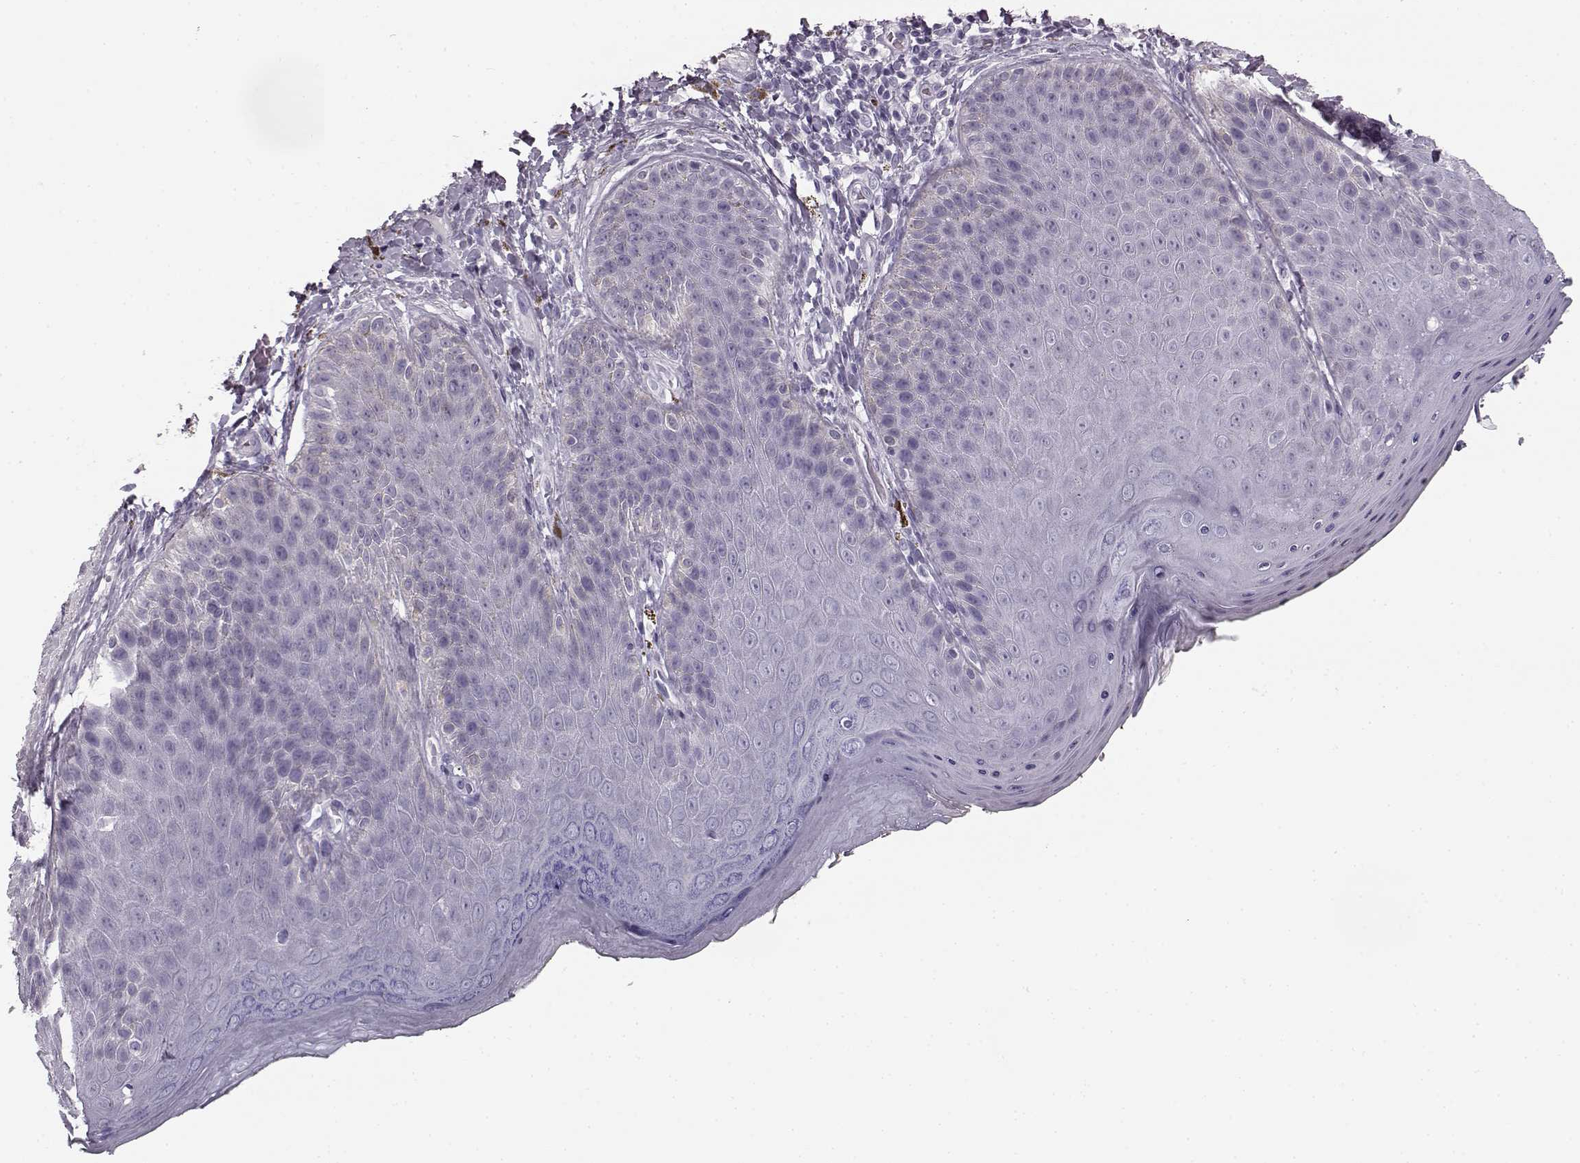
{"staining": {"intensity": "negative", "quantity": "none", "location": "none"}, "tissue": "skin", "cell_type": "Epidermal cells", "image_type": "normal", "snomed": [{"axis": "morphology", "description": "Normal tissue, NOS"}, {"axis": "topography", "description": "Anal"}], "caption": "IHC micrograph of normal skin: skin stained with DAB exhibits no significant protein staining in epidermal cells. (IHC, brightfield microscopy, high magnification).", "gene": "BFSP2", "patient": {"sex": "male", "age": 53}}